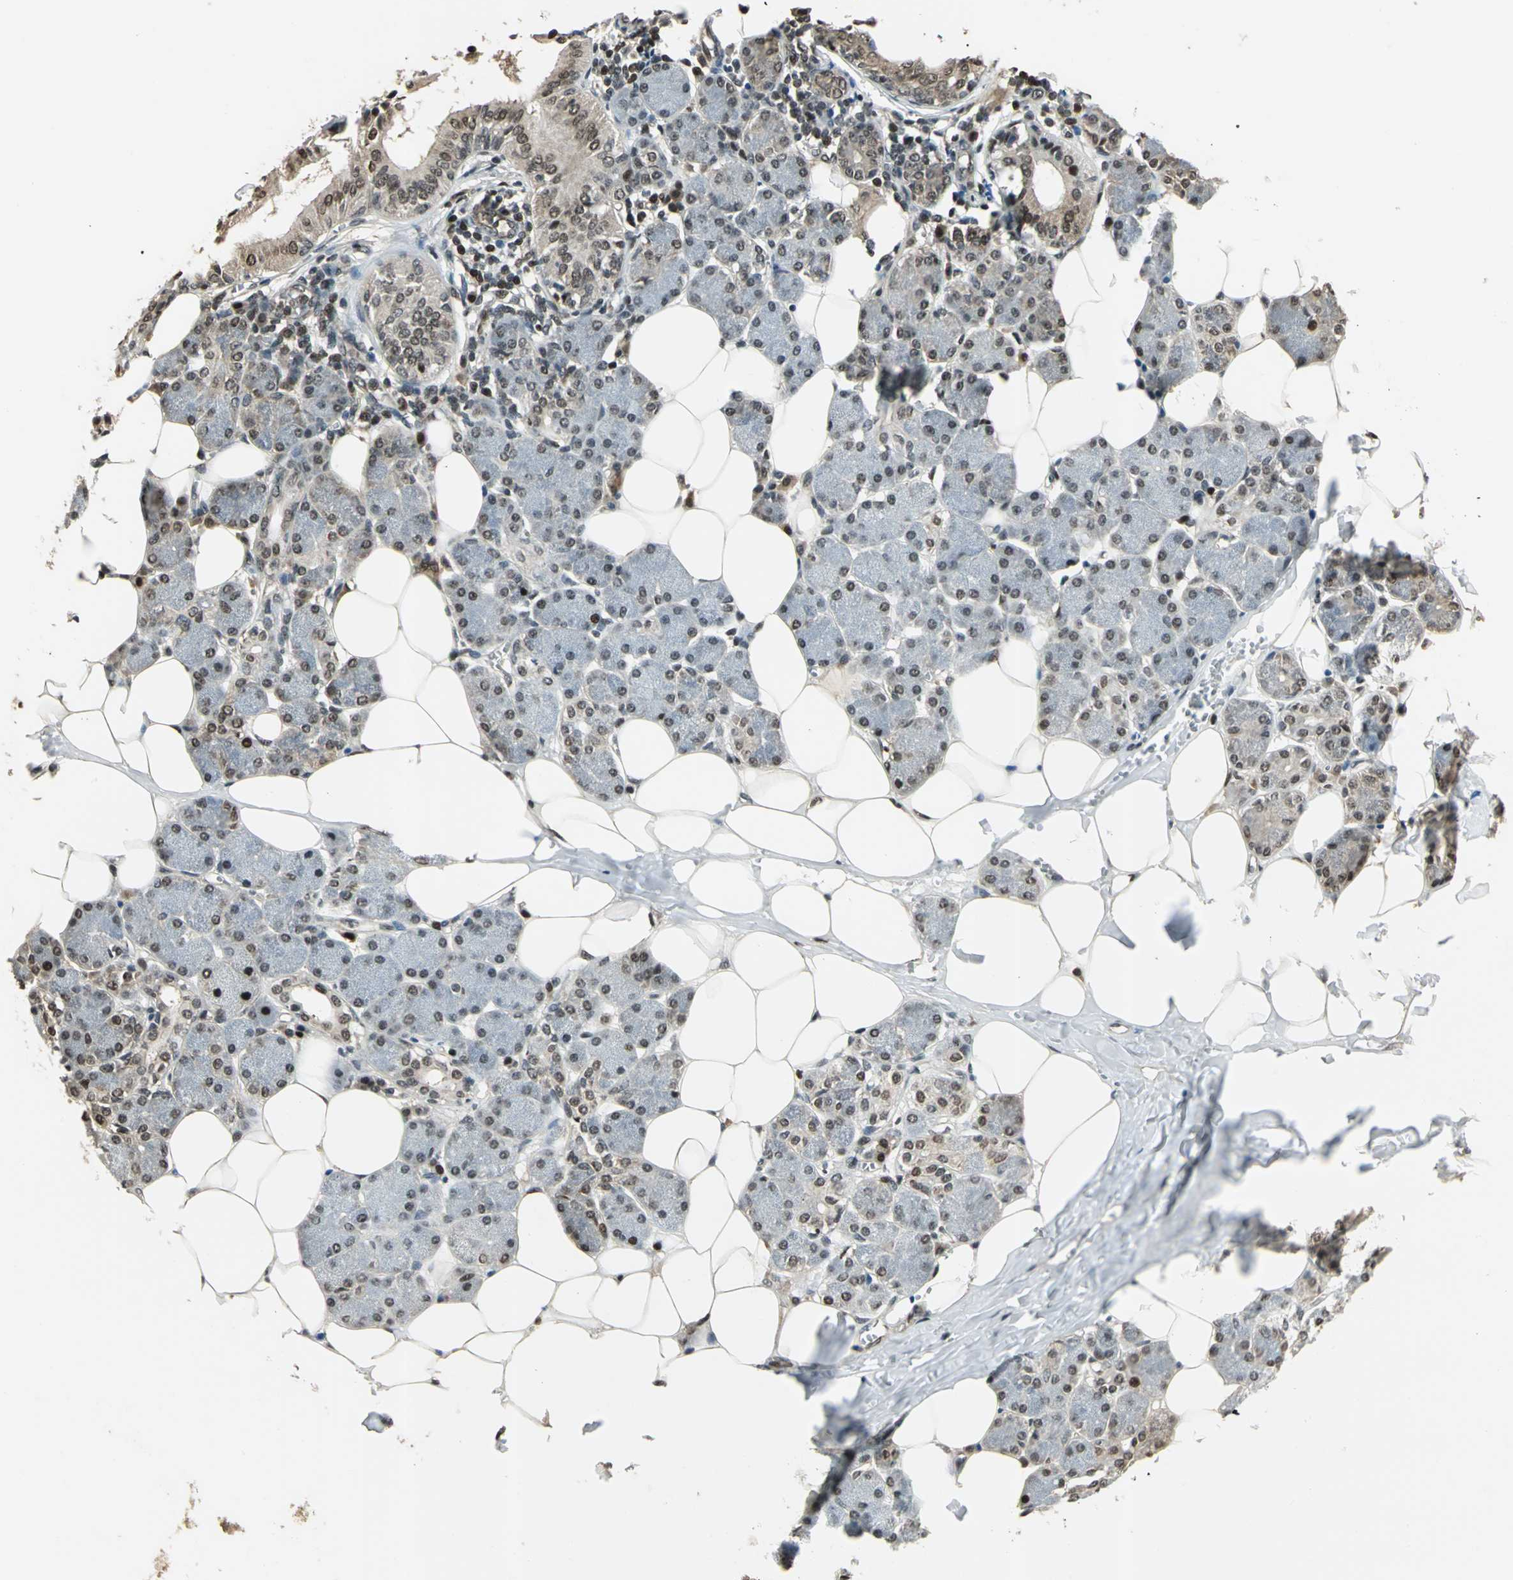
{"staining": {"intensity": "moderate", "quantity": ">75%", "location": "cytoplasmic/membranous,nuclear"}, "tissue": "salivary gland", "cell_type": "Glandular cells", "image_type": "normal", "snomed": [{"axis": "morphology", "description": "Normal tissue, NOS"}, {"axis": "morphology", "description": "Adenoma, NOS"}, {"axis": "topography", "description": "Salivary gland"}], "caption": "Protein expression analysis of benign salivary gland demonstrates moderate cytoplasmic/membranous,nuclear staining in approximately >75% of glandular cells.", "gene": "PSMC3", "patient": {"sex": "female", "age": 32}}